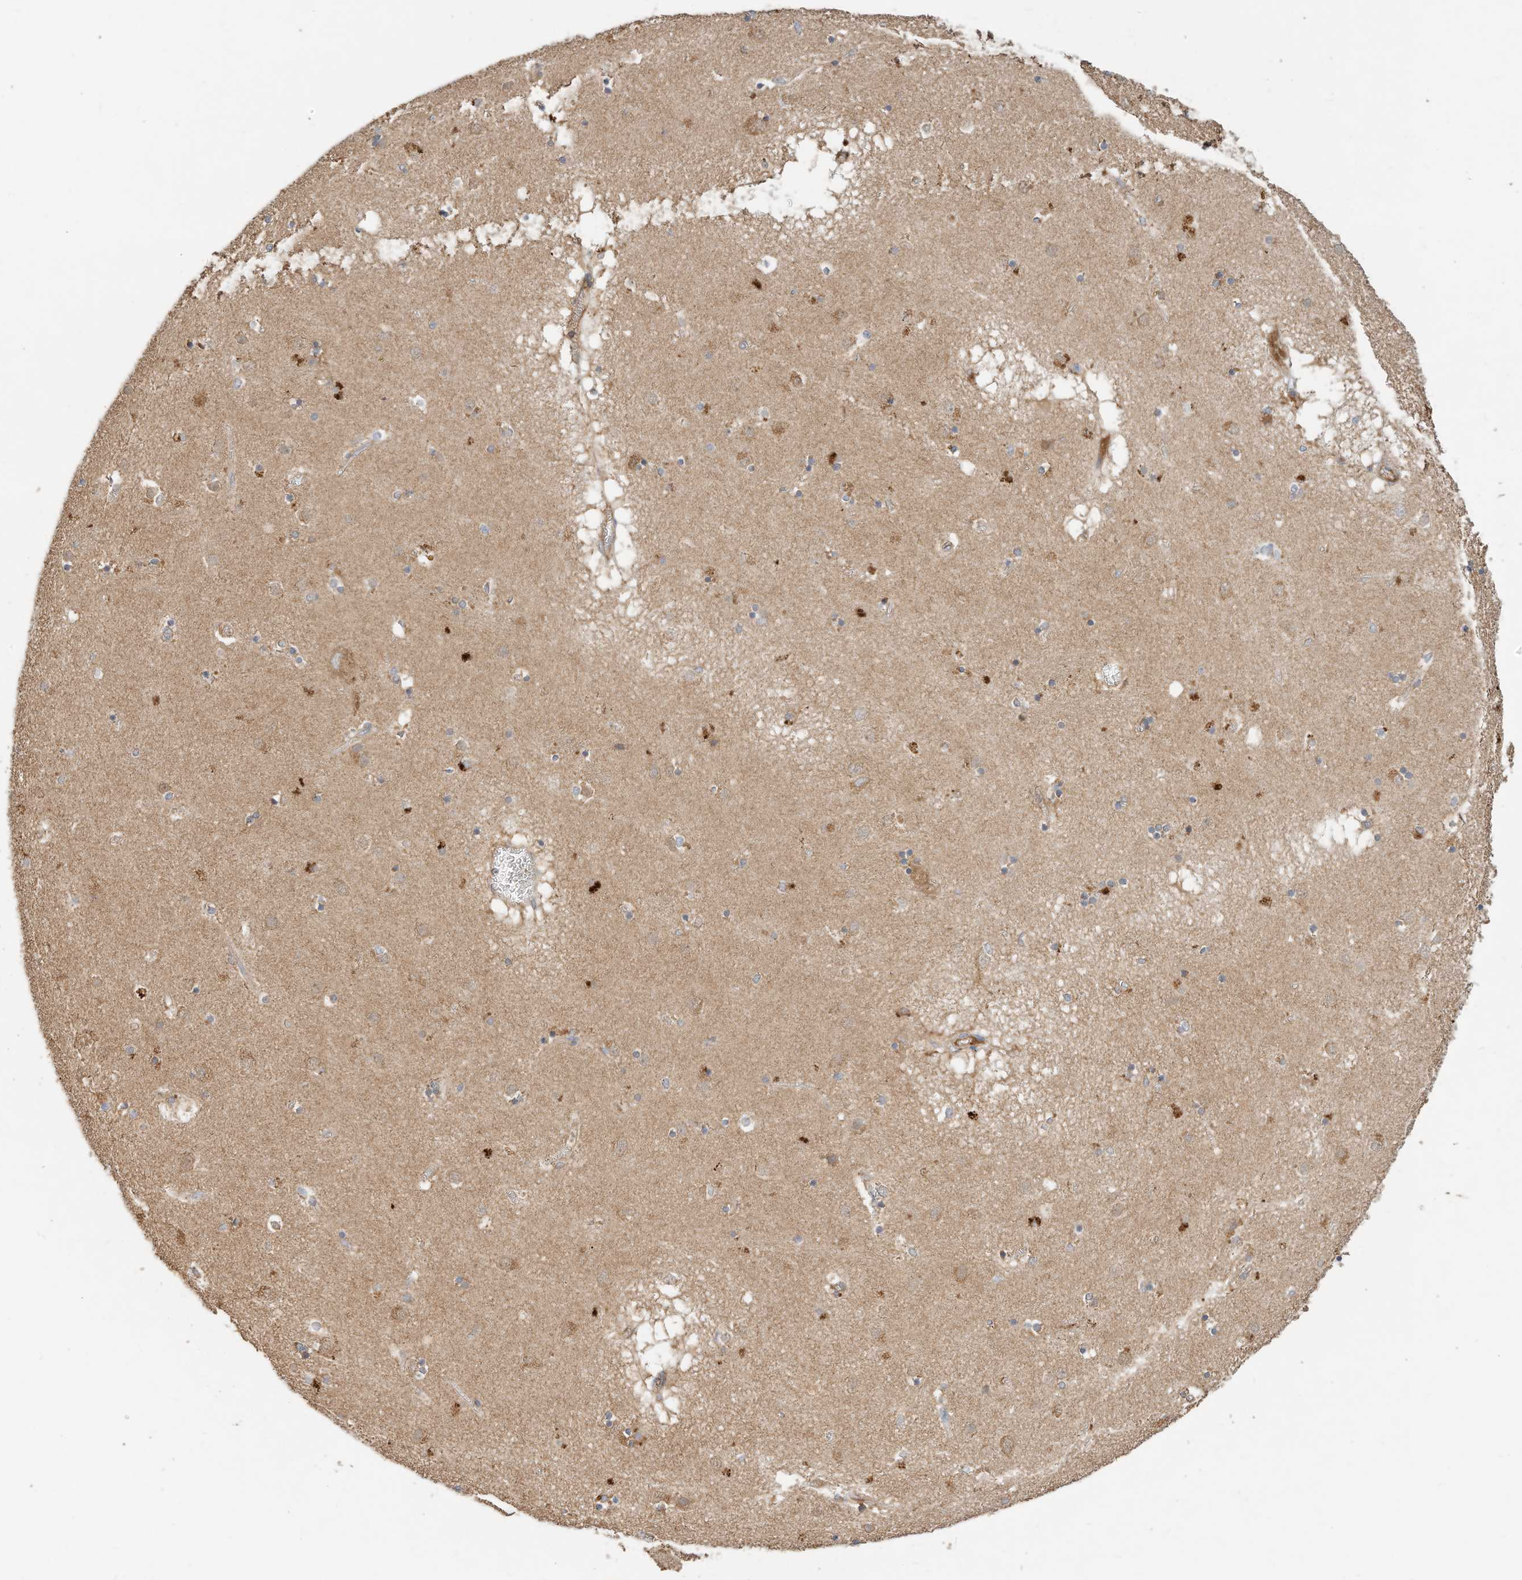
{"staining": {"intensity": "moderate", "quantity": "25%-75%", "location": "cytoplasmic/membranous"}, "tissue": "caudate", "cell_type": "Glial cells", "image_type": "normal", "snomed": [{"axis": "morphology", "description": "Normal tissue, NOS"}, {"axis": "topography", "description": "Lateral ventricle wall"}], "caption": "Immunohistochemistry of unremarkable human caudate exhibits medium levels of moderate cytoplasmic/membranous expression in approximately 25%-75% of glial cells.", "gene": "CPAMD8", "patient": {"sex": "male", "age": 70}}